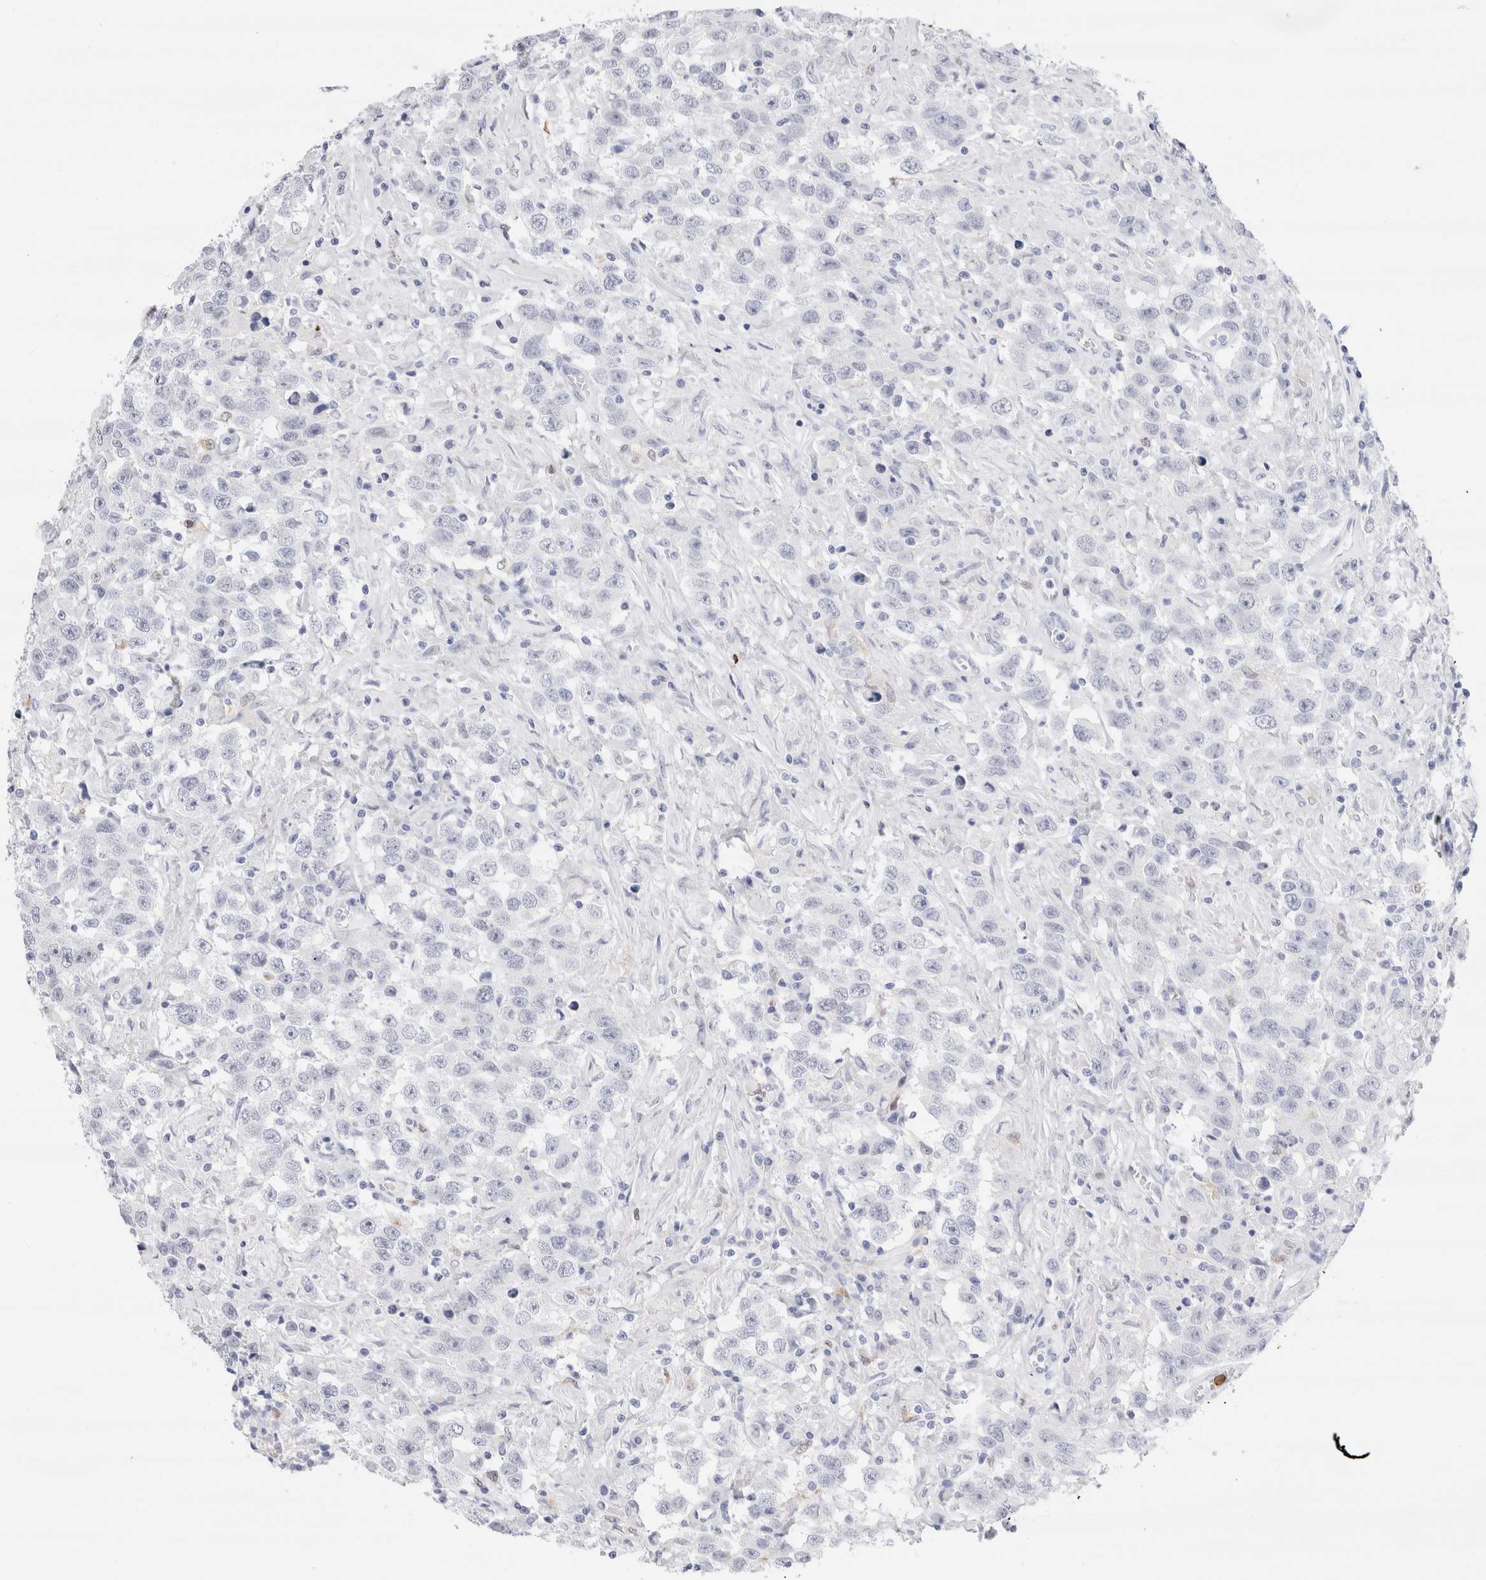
{"staining": {"intensity": "negative", "quantity": "none", "location": "none"}, "tissue": "testis cancer", "cell_type": "Tumor cells", "image_type": "cancer", "snomed": [{"axis": "morphology", "description": "Seminoma, NOS"}, {"axis": "topography", "description": "Testis"}], "caption": "IHC image of testis seminoma stained for a protein (brown), which exhibits no staining in tumor cells.", "gene": "SLC10A5", "patient": {"sex": "male", "age": 41}}